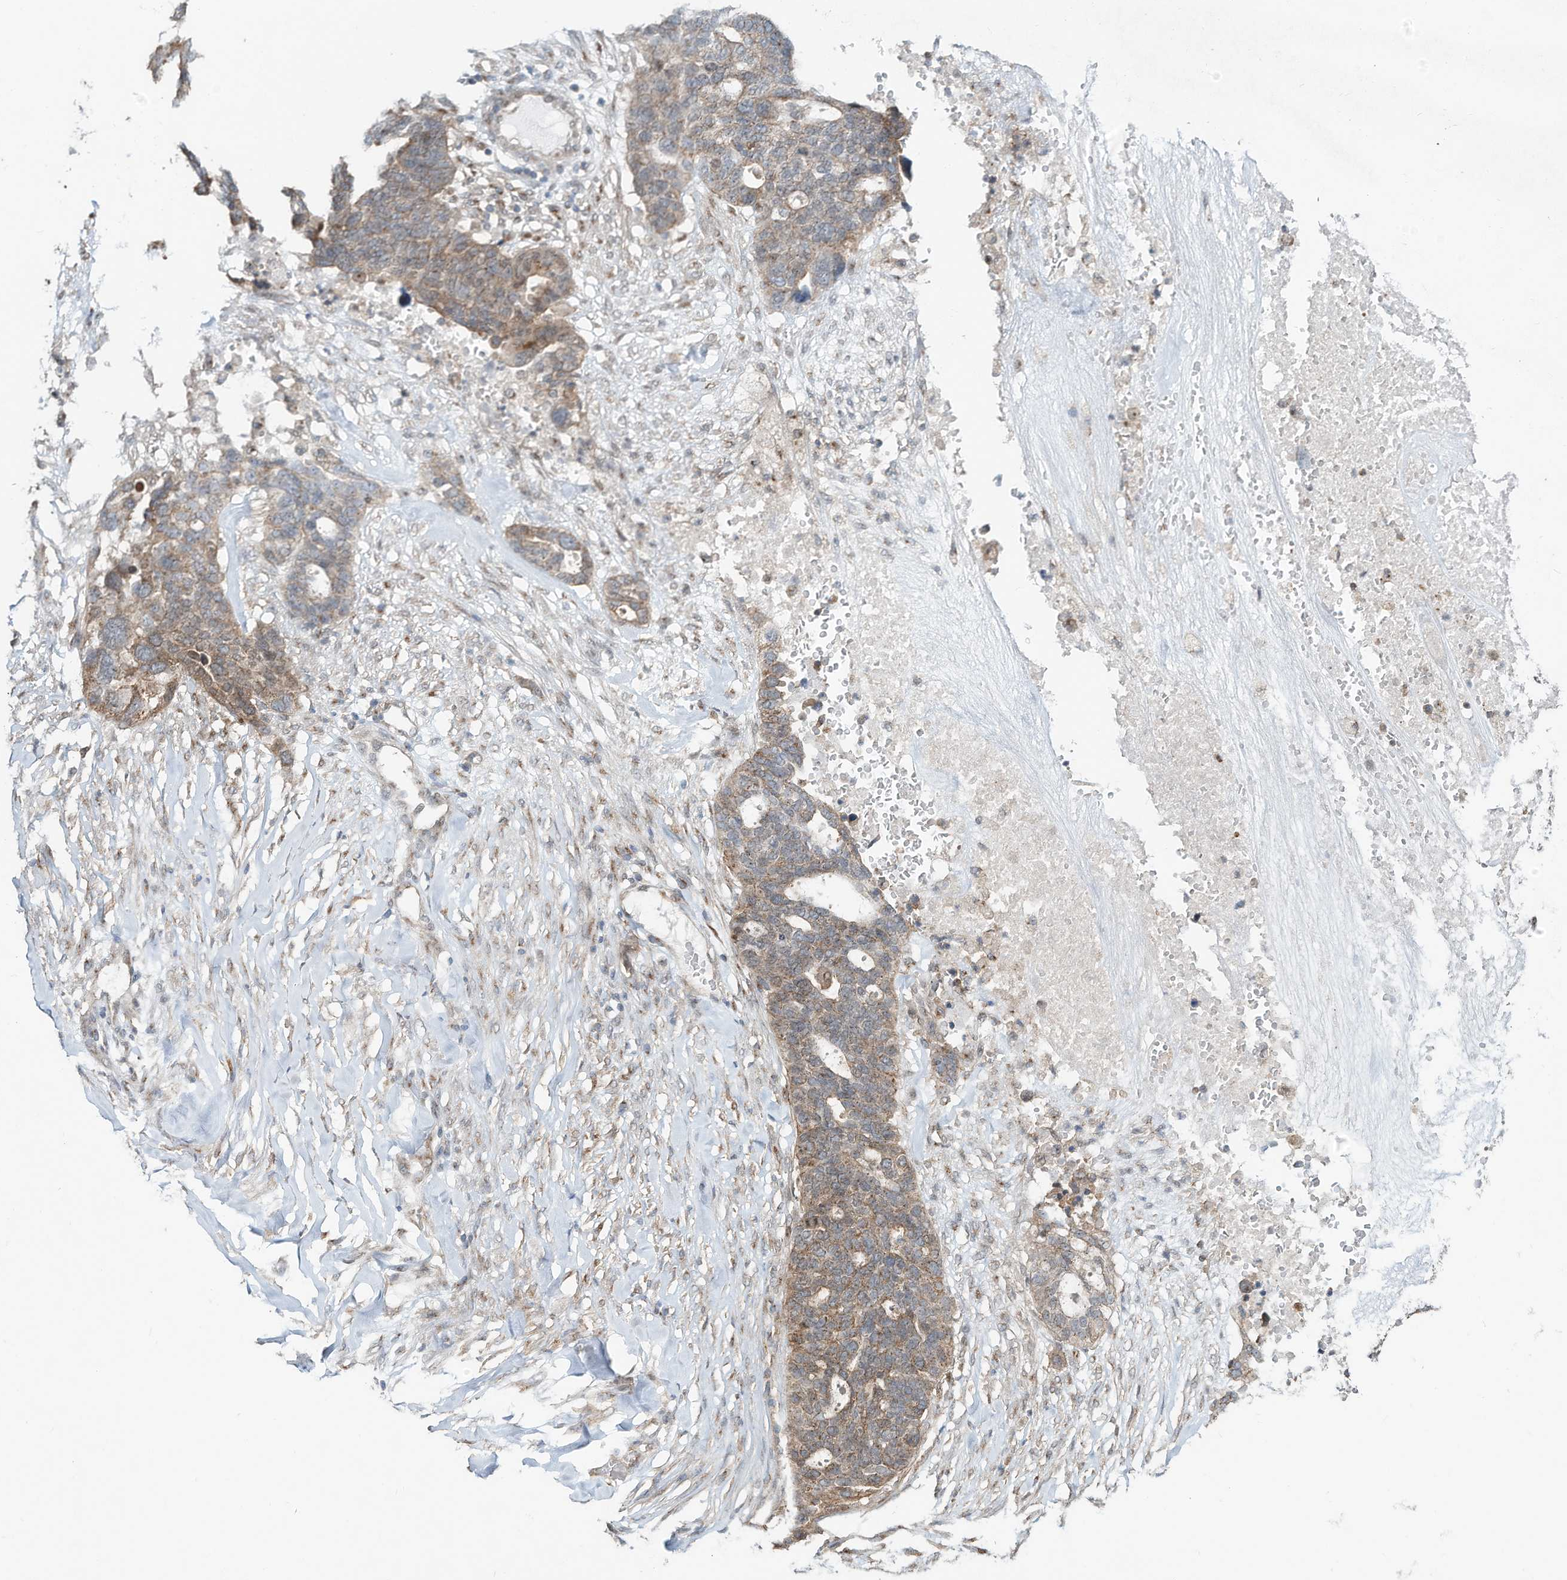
{"staining": {"intensity": "moderate", "quantity": ">75%", "location": "cytoplasmic/membranous"}, "tissue": "ovarian cancer", "cell_type": "Tumor cells", "image_type": "cancer", "snomed": [{"axis": "morphology", "description": "Cystadenocarcinoma, serous, NOS"}, {"axis": "topography", "description": "Ovary"}], "caption": "Moderate cytoplasmic/membranous positivity for a protein is appreciated in approximately >75% of tumor cells of serous cystadenocarcinoma (ovarian) using IHC.", "gene": "CUX1", "patient": {"sex": "female", "age": 59}}